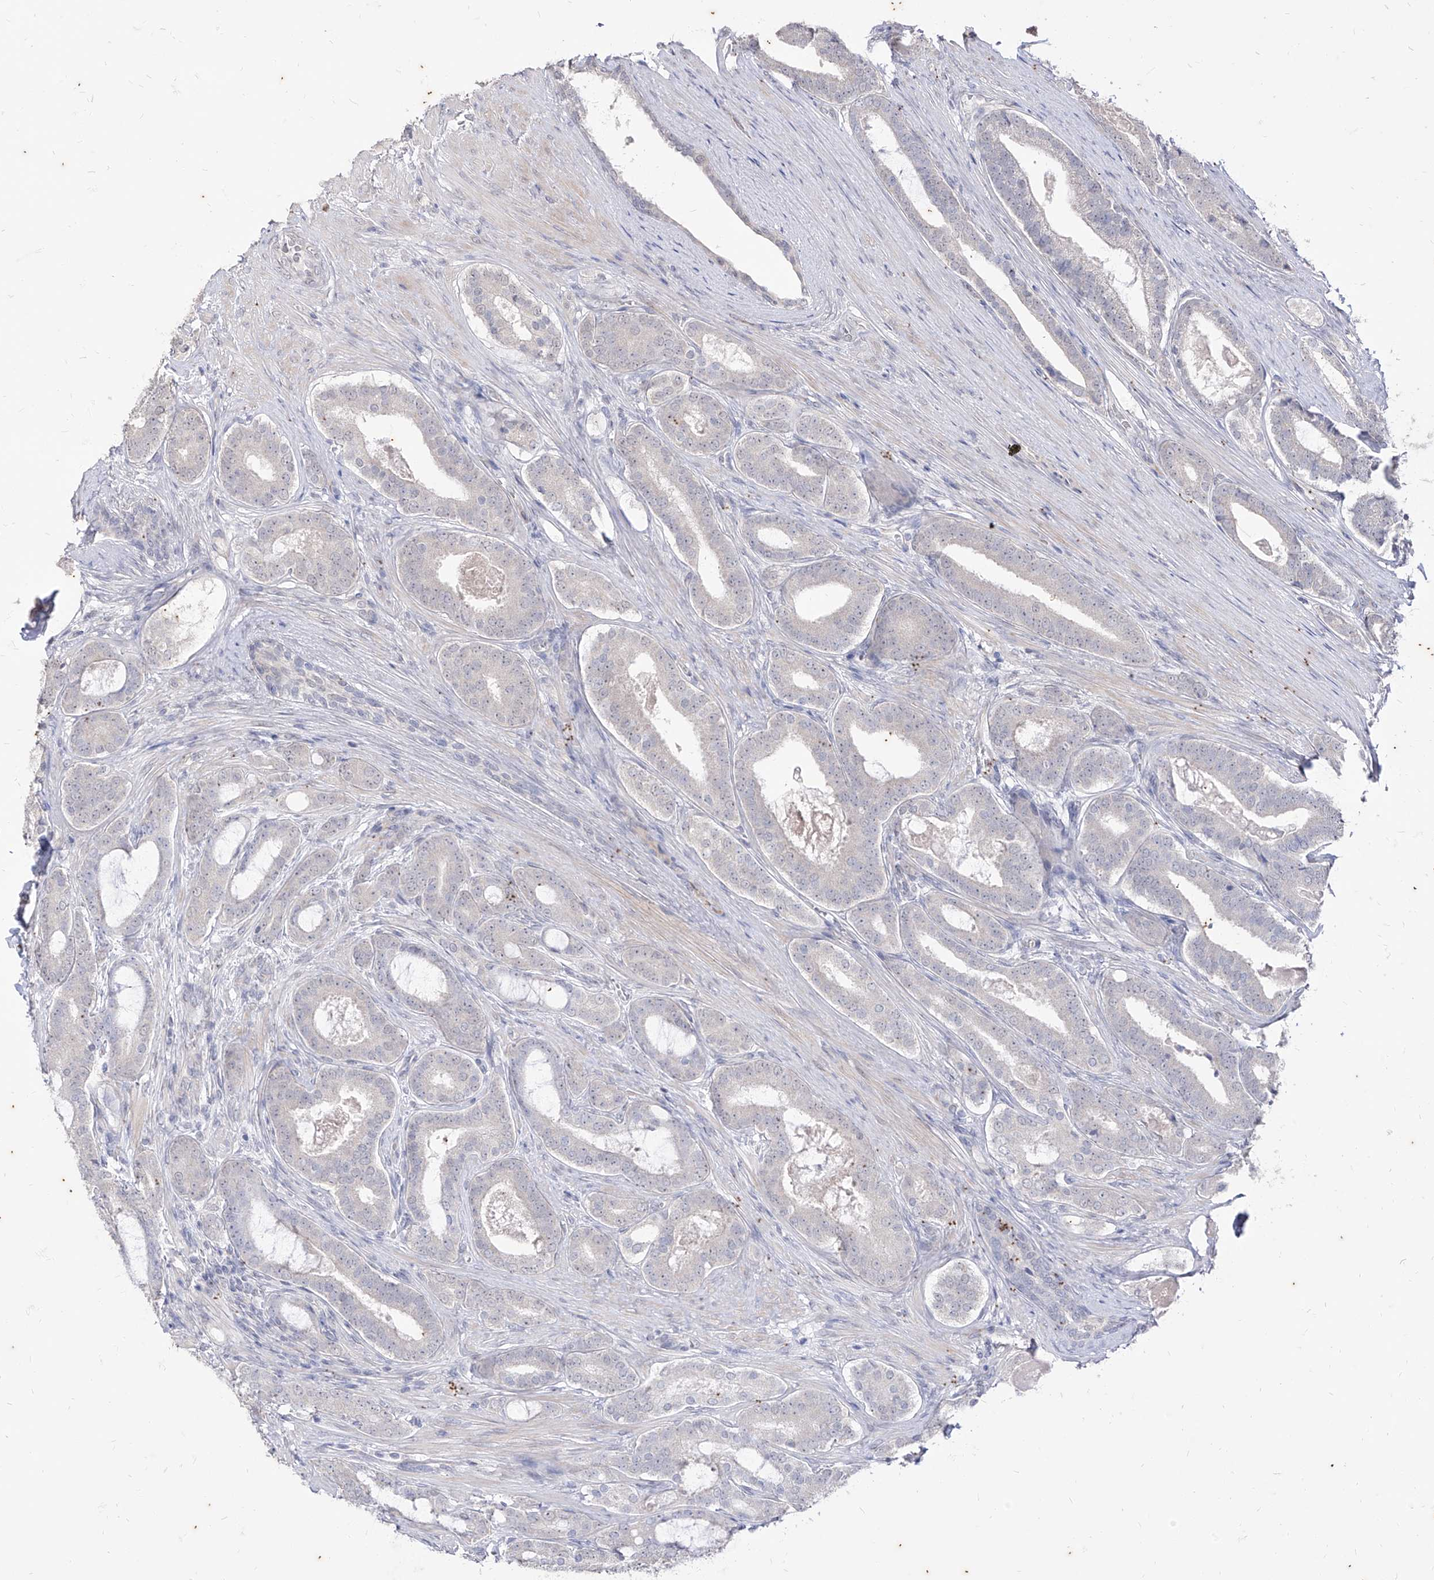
{"staining": {"intensity": "negative", "quantity": "none", "location": "none"}, "tissue": "prostate cancer", "cell_type": "Tumor cells", "image_type": "cancer", "snomed": [{"axis": "morphology", "description": "Adenocarcinoma, High grade"}, {"axis": "topography", "description": "Prostate"}], "caption": "This is a micrograph of immunohistochemistry (IHC) staining of adenocarcinoma (high-grade) (prostate), which shows no positivity in tumor cells.", "gene": "PHF20L1", "patient": {"sex": "male", "age": 60}}